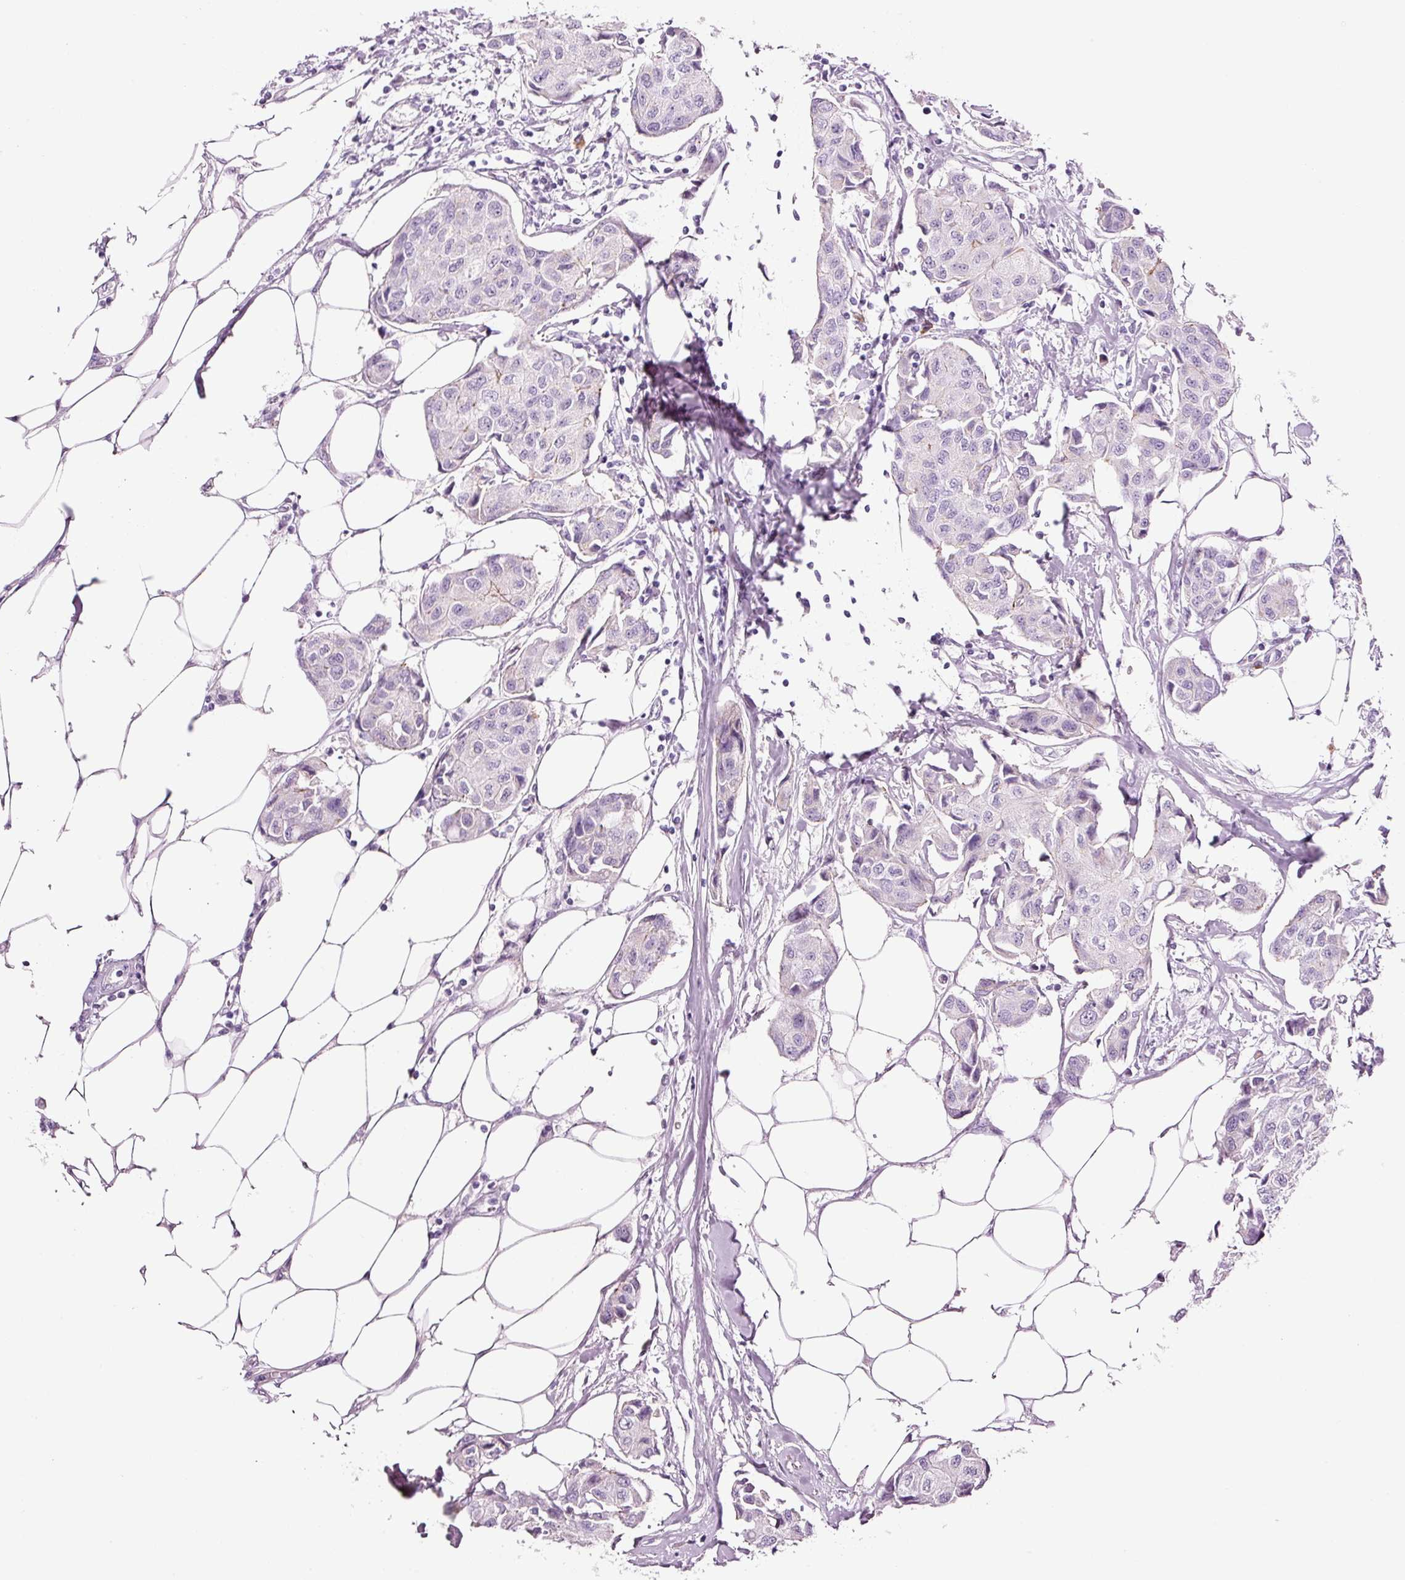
{"staining": {"intensity": "negative", "quantity": "none", "location": "none"}, "tissue": "breast cancer", "cell_type": "Tumor cells", "image_type": "cancer", "snomed": [{"axis": "morphology", "description": "Duct carcinoma"}, {"axis": "topography", "description": "Breast"}, {"axis": "topography", "description": "Lymph node"}], "caption": "This is a photomicrograph of immunohistochemistry (IHC) staining of invasive ductal carcinoma (breast), which shows no positivity in tumor cells.", "gene": "KLF1", "patient": {"sex": "female", "age": 80}}